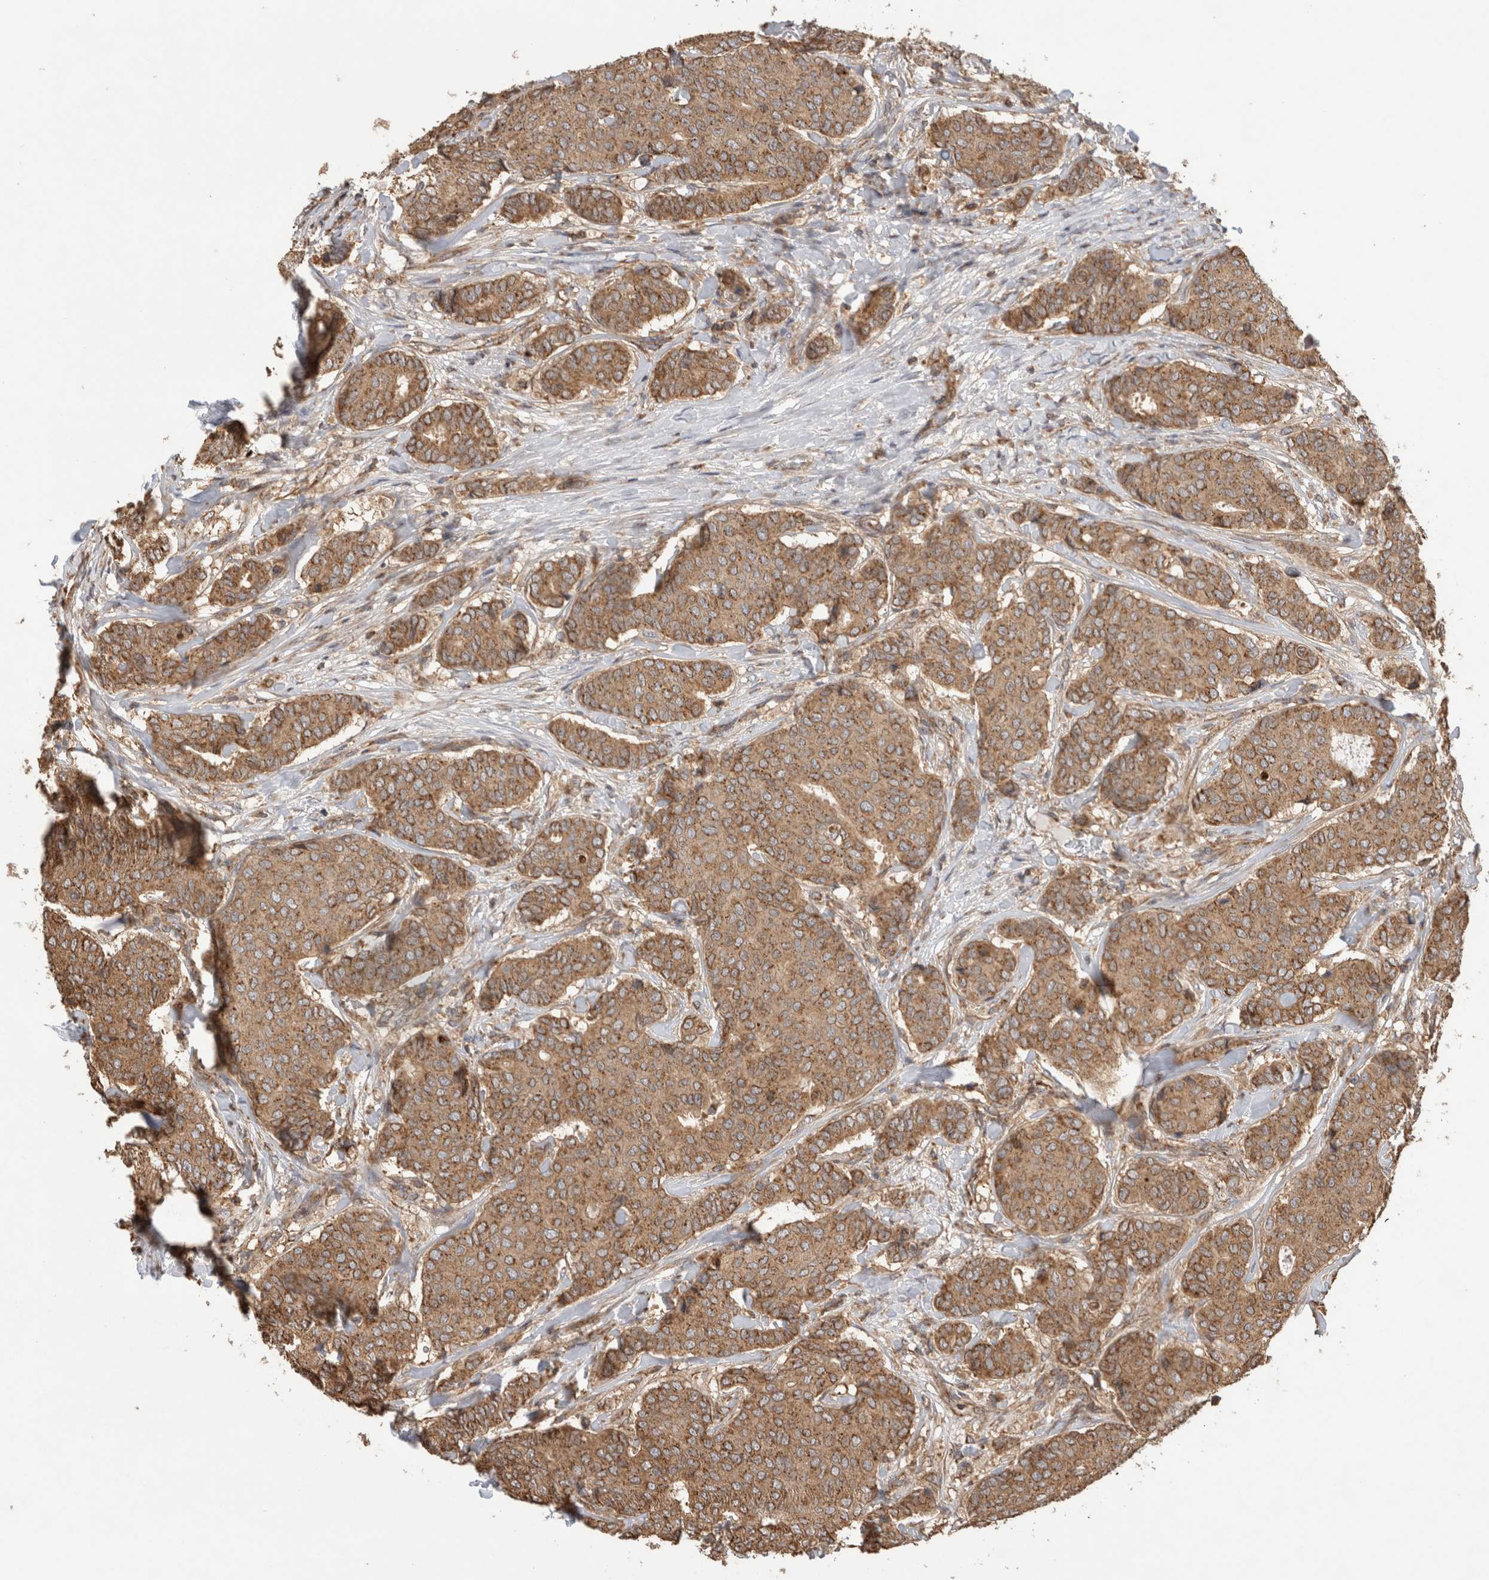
{"staining": {"intensity": "moderate", "quantity": ">75%", "location": "cytoplasmic/membranous"}, "tissue": "breast cancer", "cell_type": "Tumor cells", "image_type": "cancer", "snomed": [{"axis": "morphology", "description": "Duct carcinoma"}, {"axis": "topography", "description": "Breast"}], "caption": "Breast cancer stained for a protein (brown) reveals moderate cytoplasmic/membranous positive positivity in approximately >75% of tumor cells.", "gene": "IMMP2L", "patient": {"sex": "female", "age": 75}}